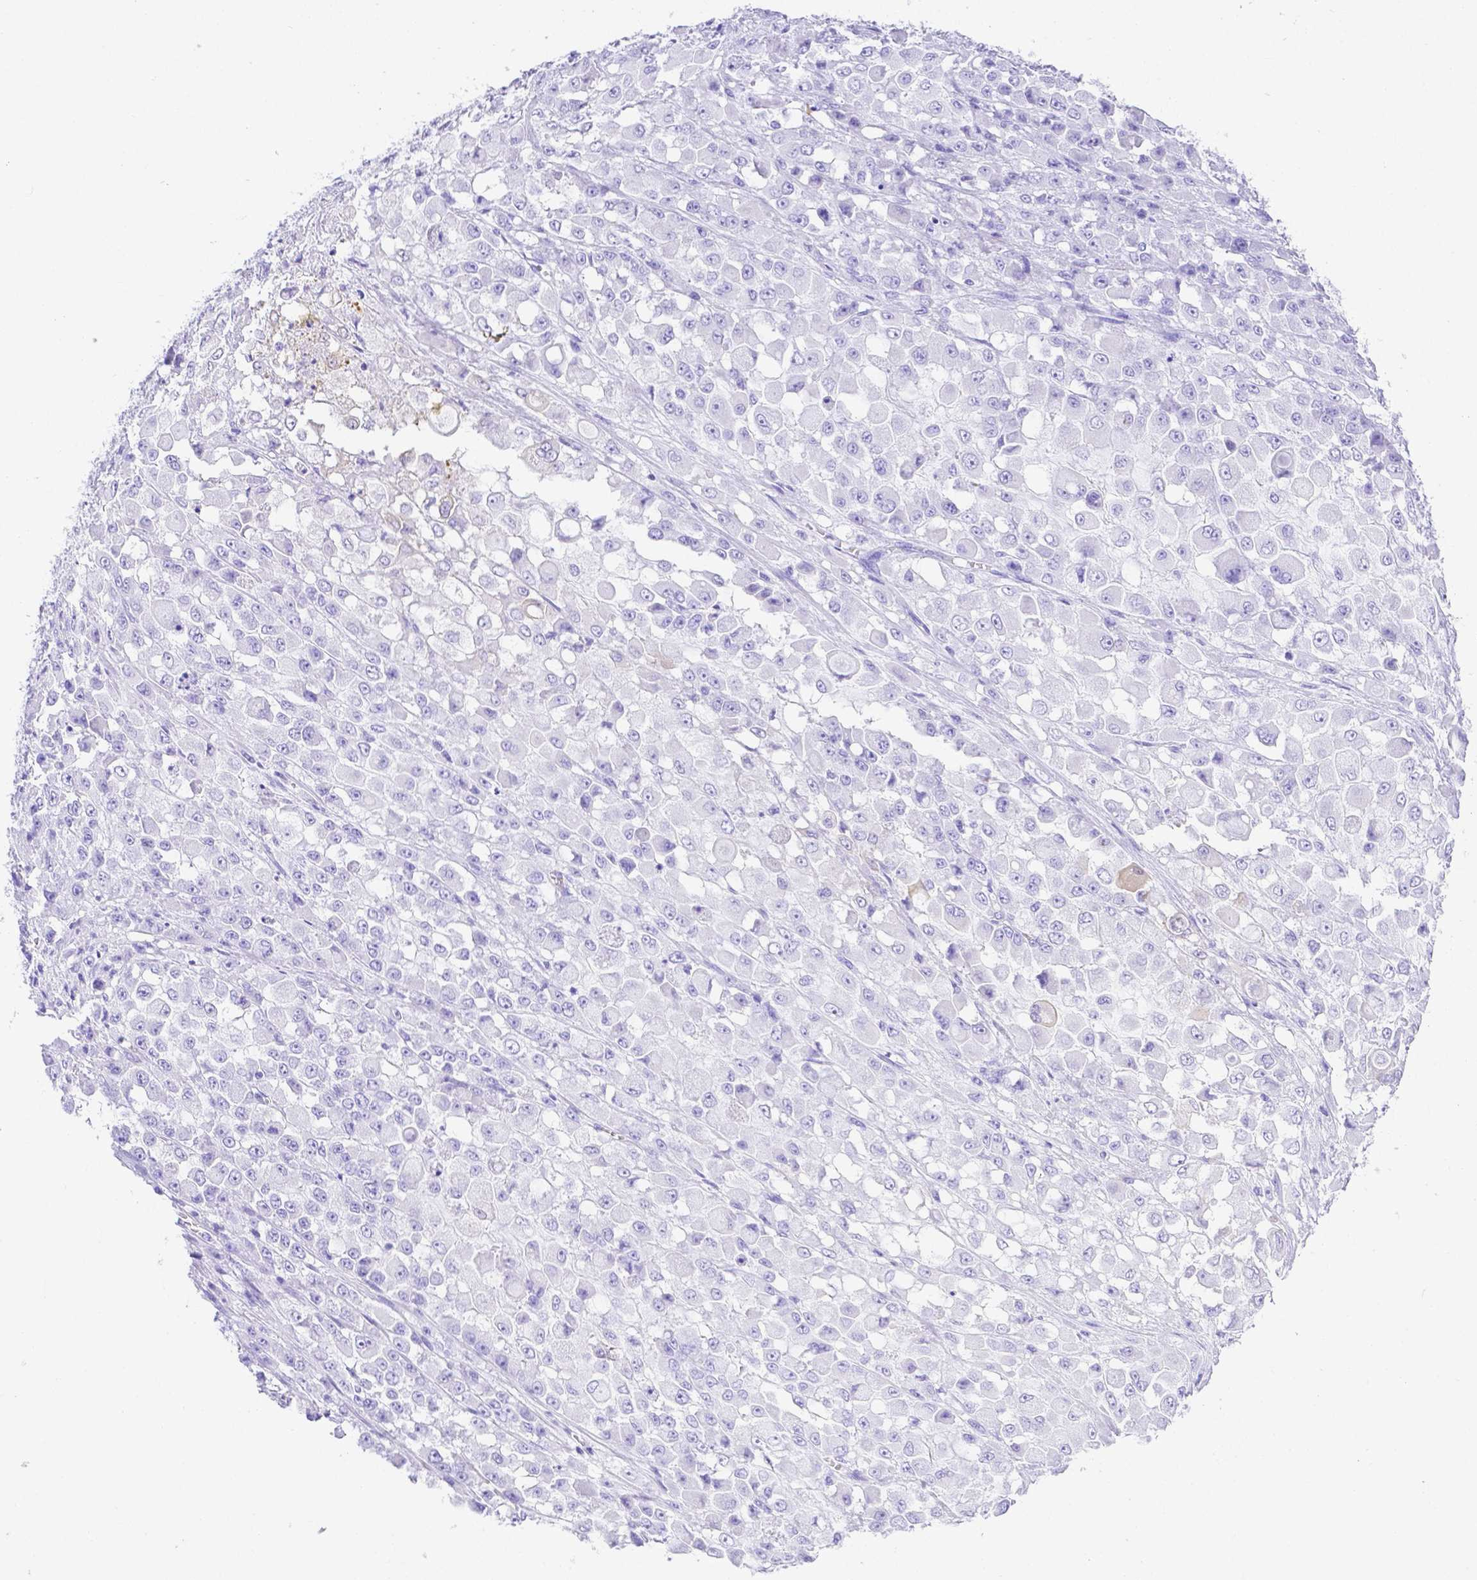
{"staining": {"intensity": "negative", "quantity": "none", "location": "none"}, "tissue": "stomach cancer", "cell_type": "Tumor cells", "image_type": "cancer", "snomed": [{"axis": "morphology", "description": "Adenocarcinoma, NOS"}, {"axis": "topography", "description": "Stomach"}], "caption": "A high-resolution histopathology image shows IHC staining of adenocarcinoma (stomach), which demonstrates no significant staining in tumor cells.", "gene": "SMR3A", "patient": {"sex": "female", "age": 76}}